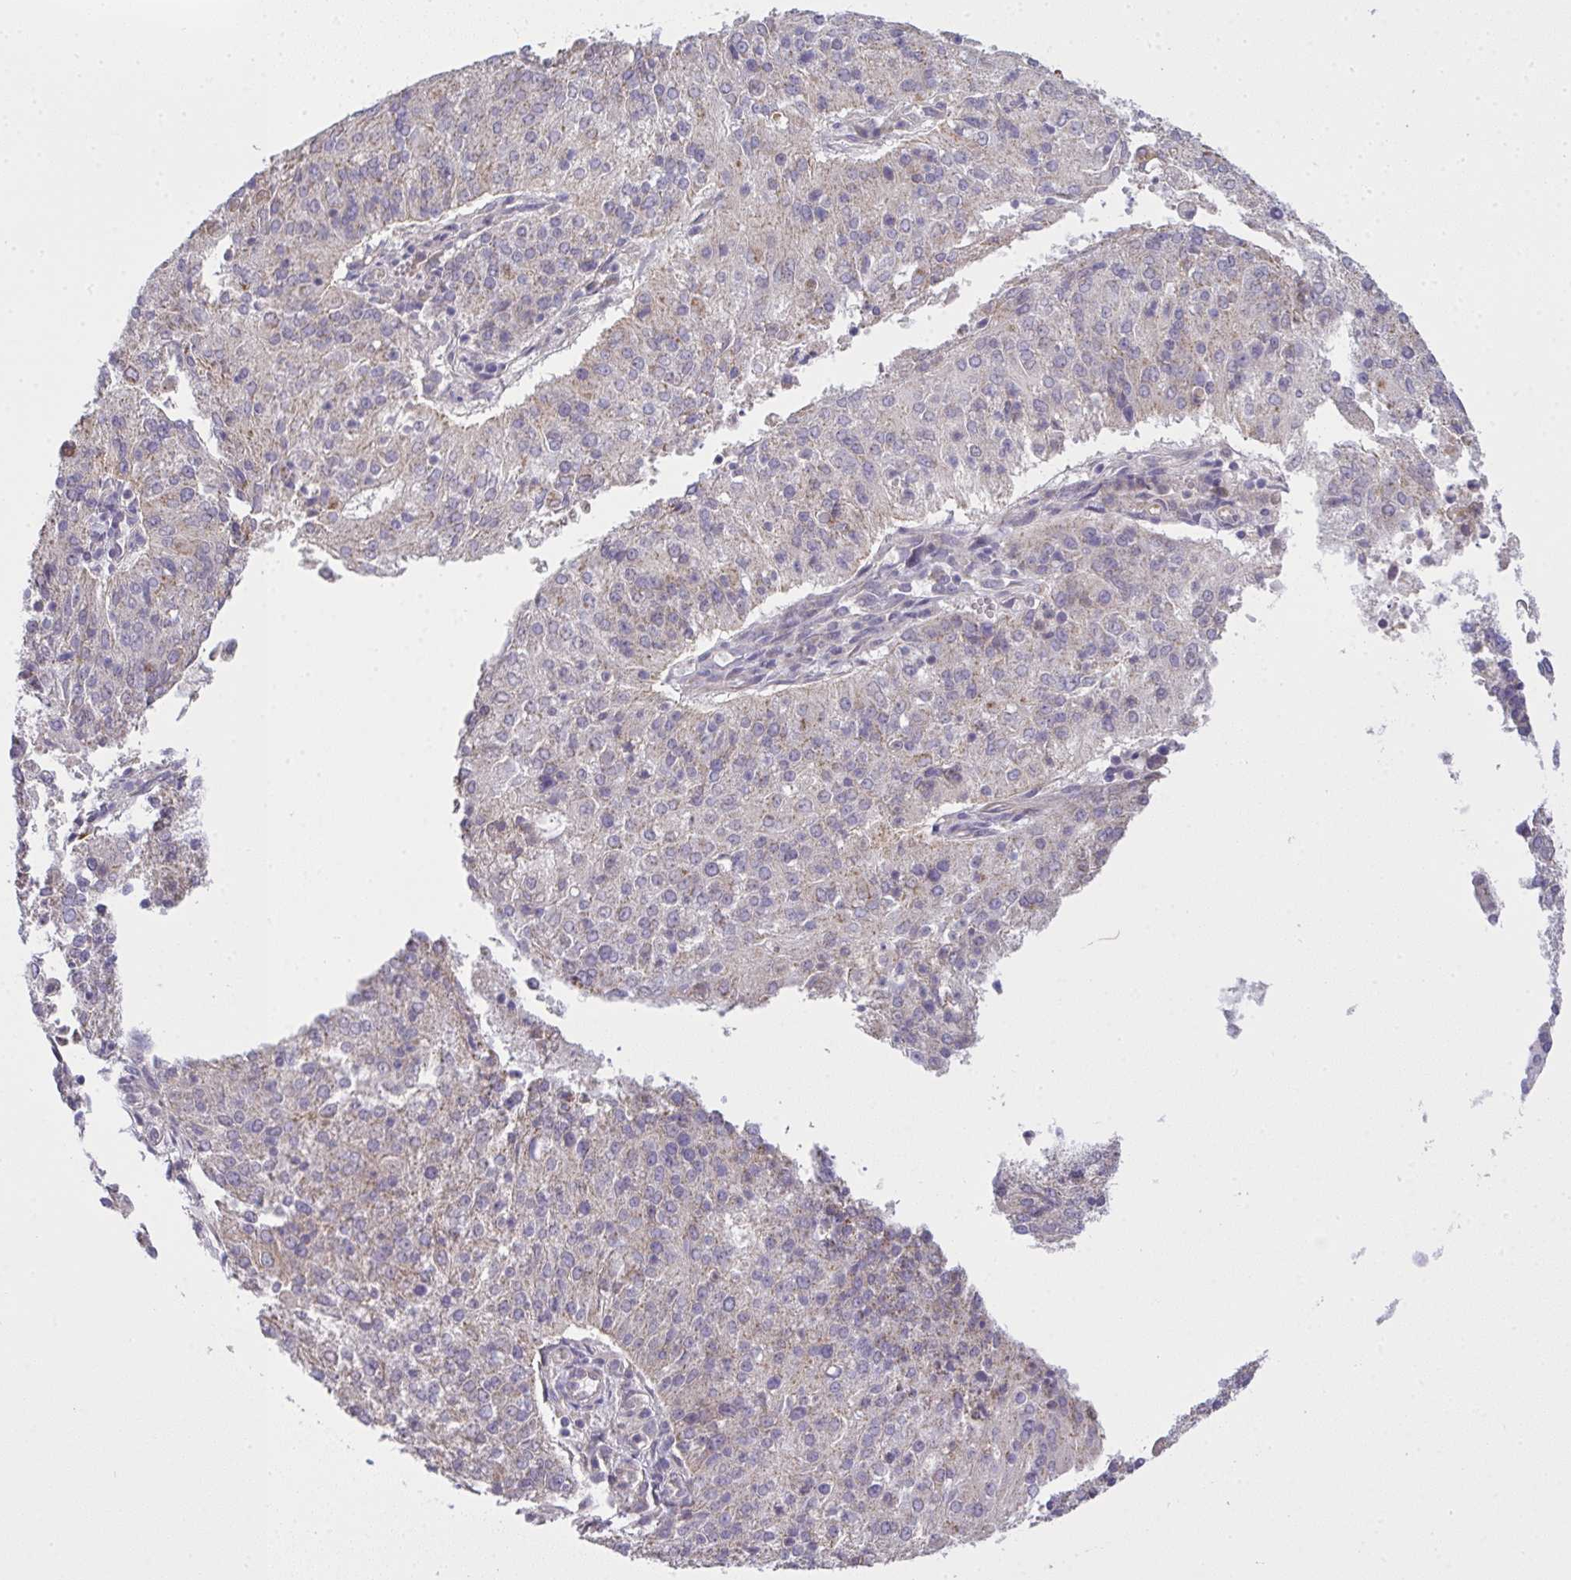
{"staining": {"intensity": "weak", "quantity": "<25%", "location": "cytoplasmic/membranous"}, "tissue": "endometrial cancer", "cell_type": "Tumor cells", "image_type": "cancer", "snomed": [{"axis": "morphology", "description": "Adenocarcinoma, NOS"}, {"axis": "topography", "description": "Endometrium"}], "caption": "Immunohistochemistry (IHC) of human endometrial adenocarcinoma exhibits no expression in tumor cells. The staining was performed using DAB to visualize the protein expression in brown, while the nuclei were stained in blue with hematoxylin (Magnification: 20x).", "gene": "NT5C1A", "patient": {"sex": "female", "age": 82}}